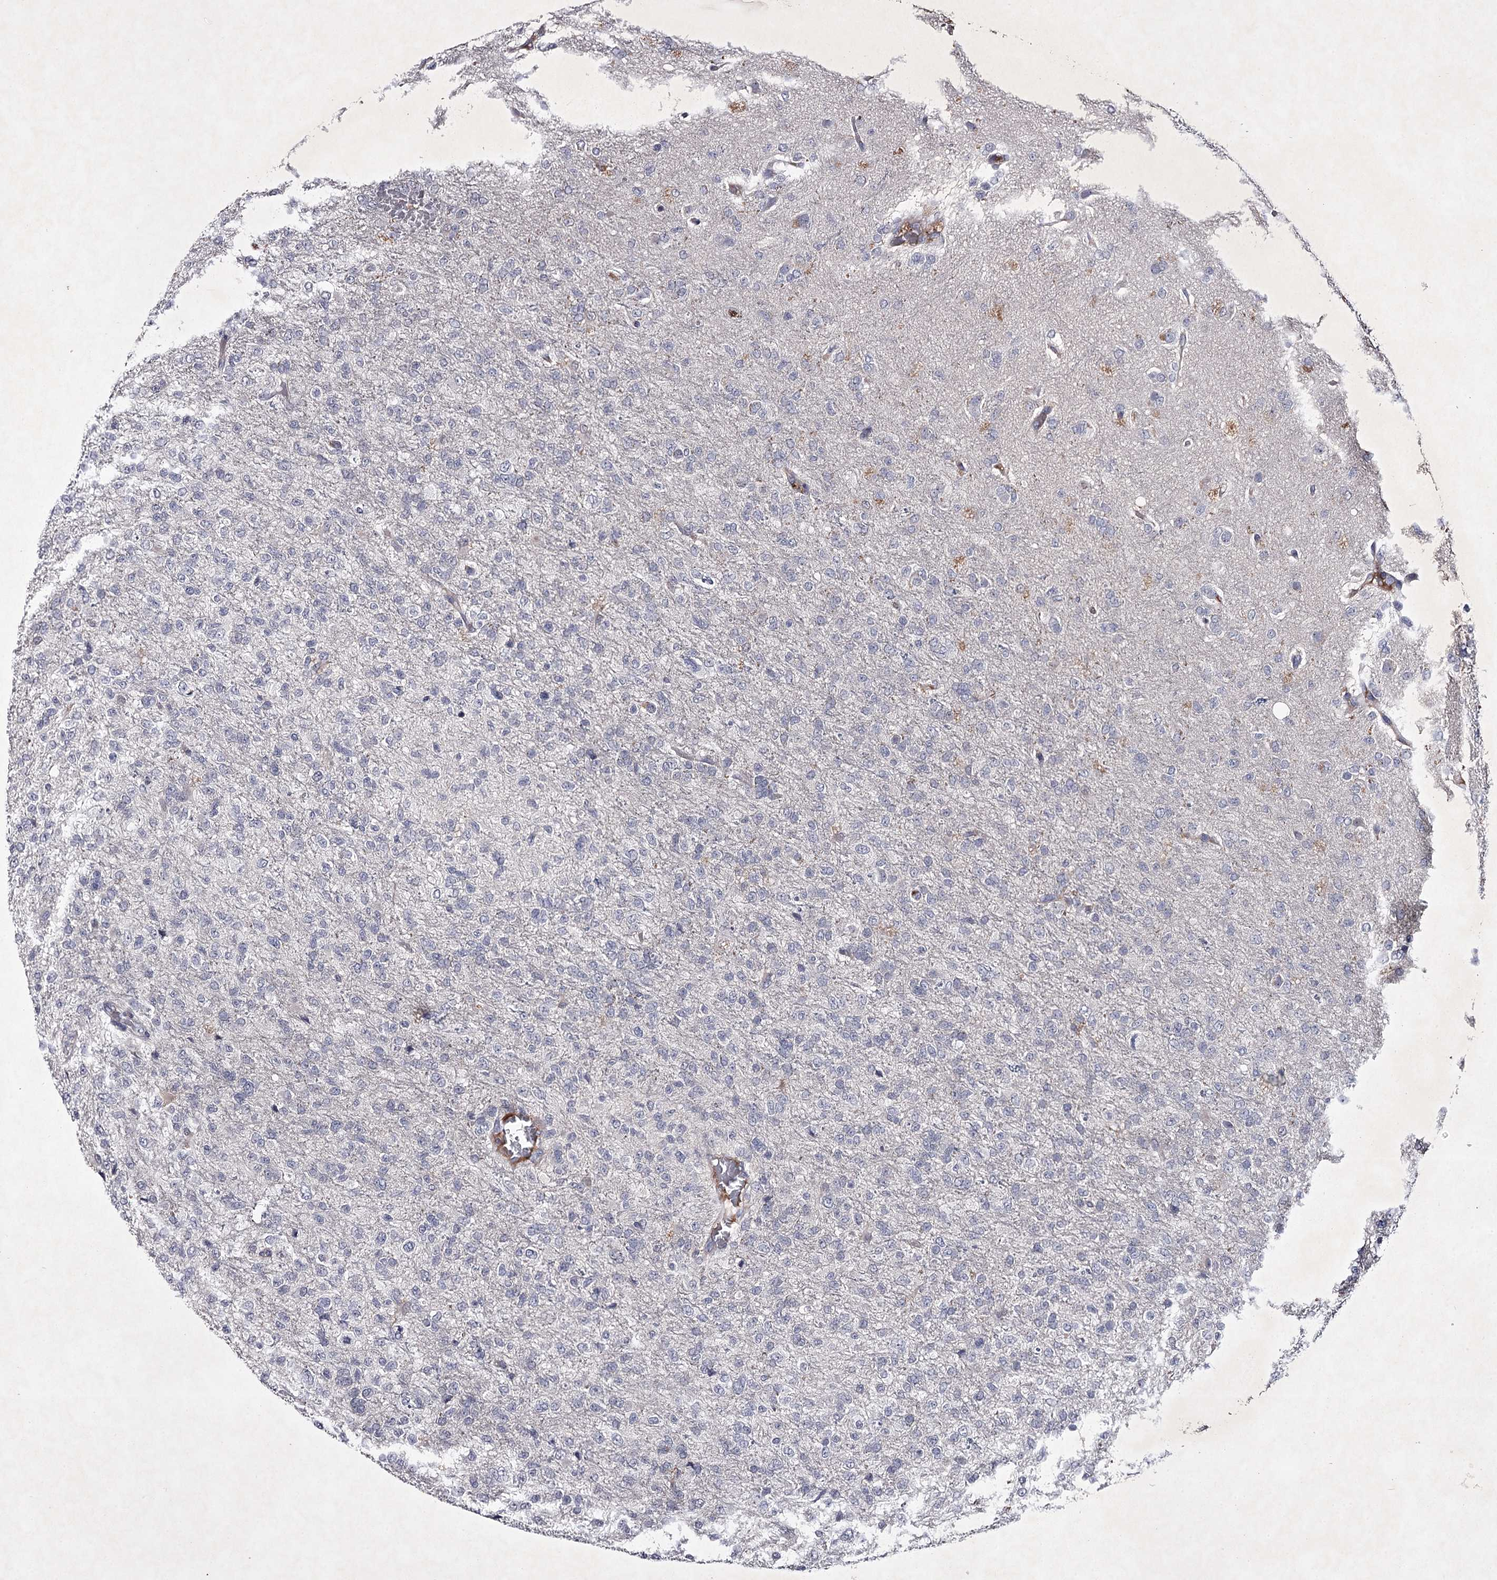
{"staining": {"intensity": "negative", "quantity": "none", "location": "none"}, "tissue": "glioma", "cell_type": "Tumor cells", "image_type": "cancer", "snomed": [{"axis": "morphology", "description": "Glioma, malignant, High grade"}, {"axis": "topography", "description": "Brain"}], "caption": "Immunohistochemistry (IHC) image of high-grade glioma (malignant) stained for a protein (brown), which reveals no staining in tumor cells.", "gene": "FDXACB1", "patient": {"sex": "female", "age": 74}}